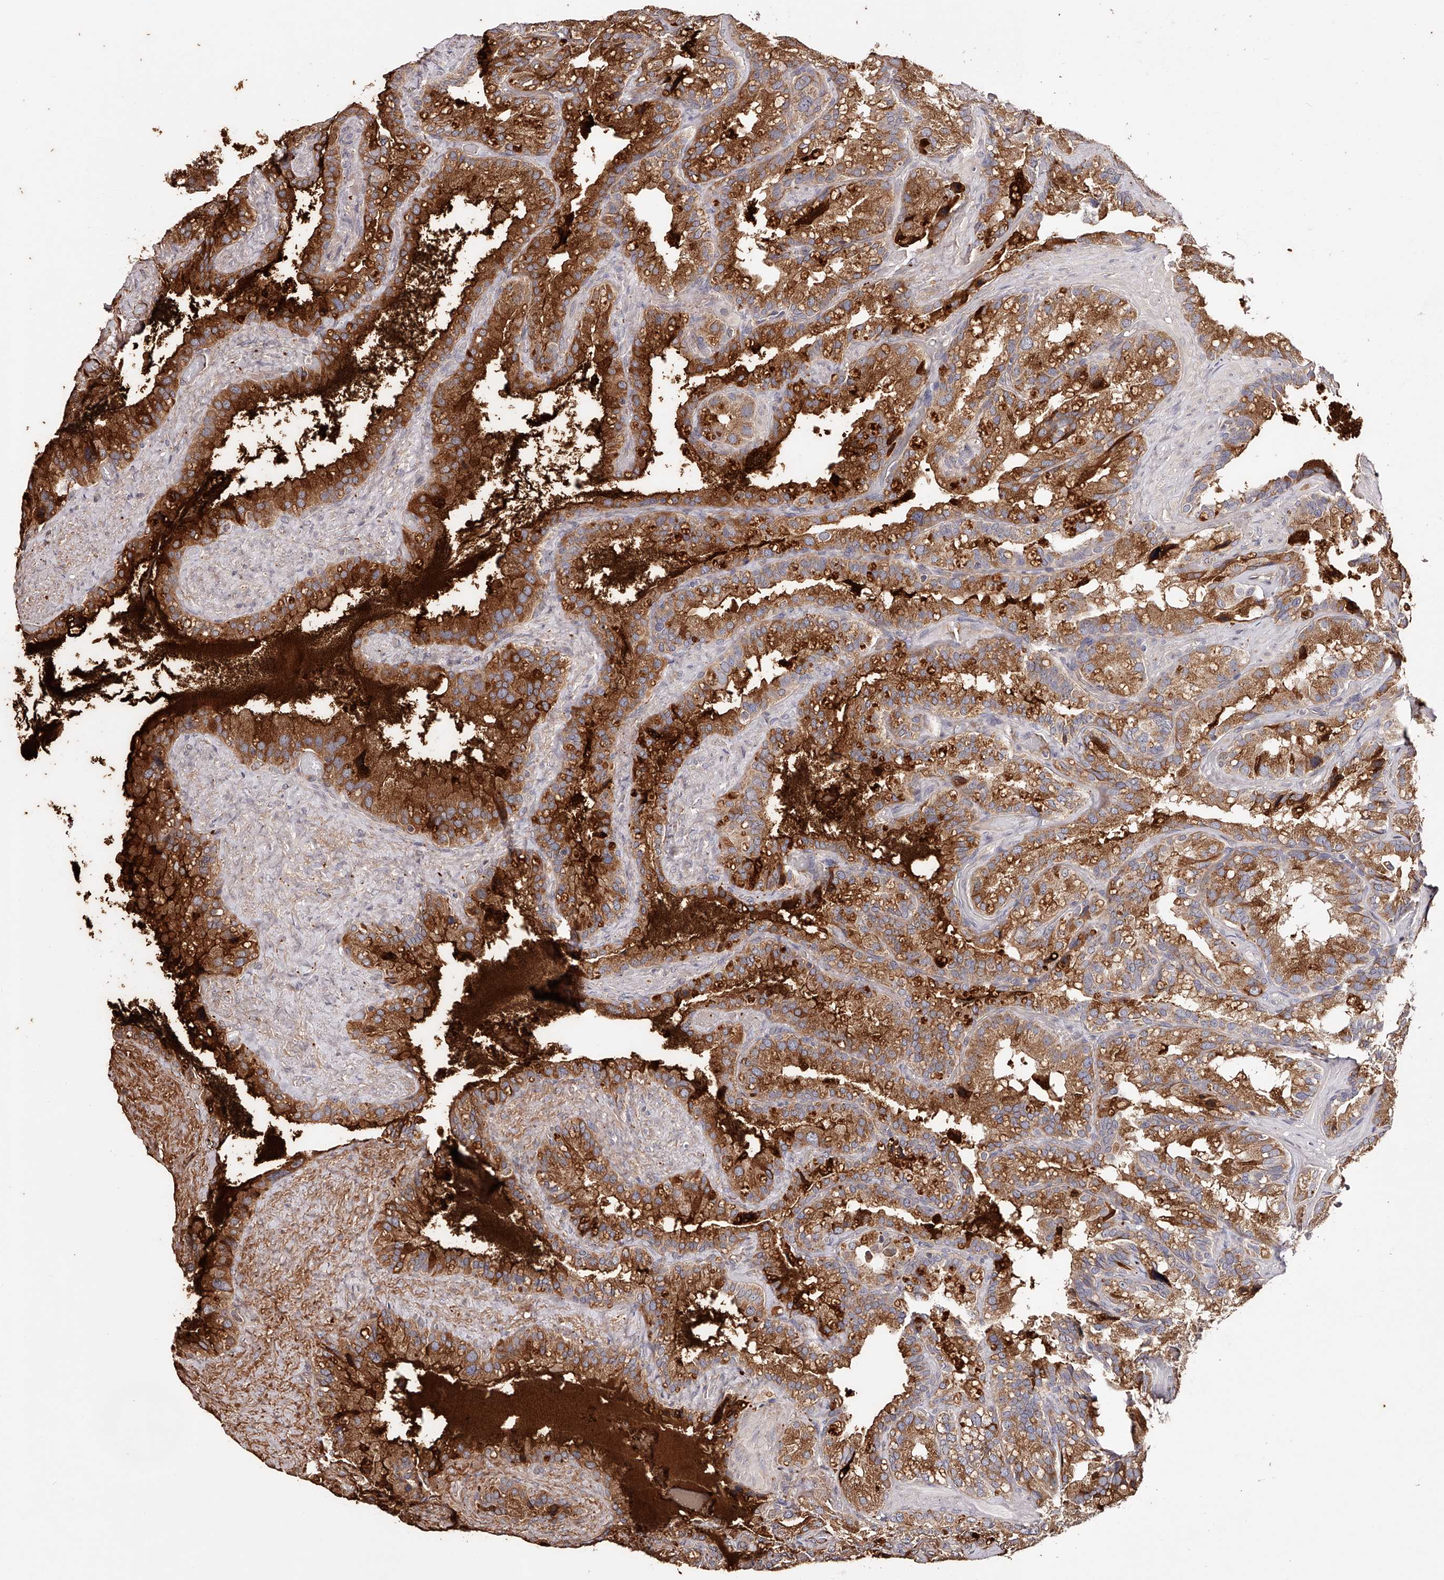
{"staining": {"intensity": "strong", "quantity": "25%-75%", "location": "cytoplasmic/membranous"}, "tissue": "seminal vesicle", "cell_type": "Glandular cells", "image_type": "normal", "snomed": [{"axis": "morphology", "description": "Normal tissue, NOS"}, {"axis": "topography", "description": "Prostate"}, {"axis": "topography", "description": "Seminal veicle"}], "caption": "Immunohistochemistry micrograph of normal seminal vesicle stained for a protein (brown), which exhibits high levels of strong cytoplasmic/membranous staining in about 25%-75% of glandular cells.", "gene": "USP21", "patient": {"sex": "male", "age": 68}}